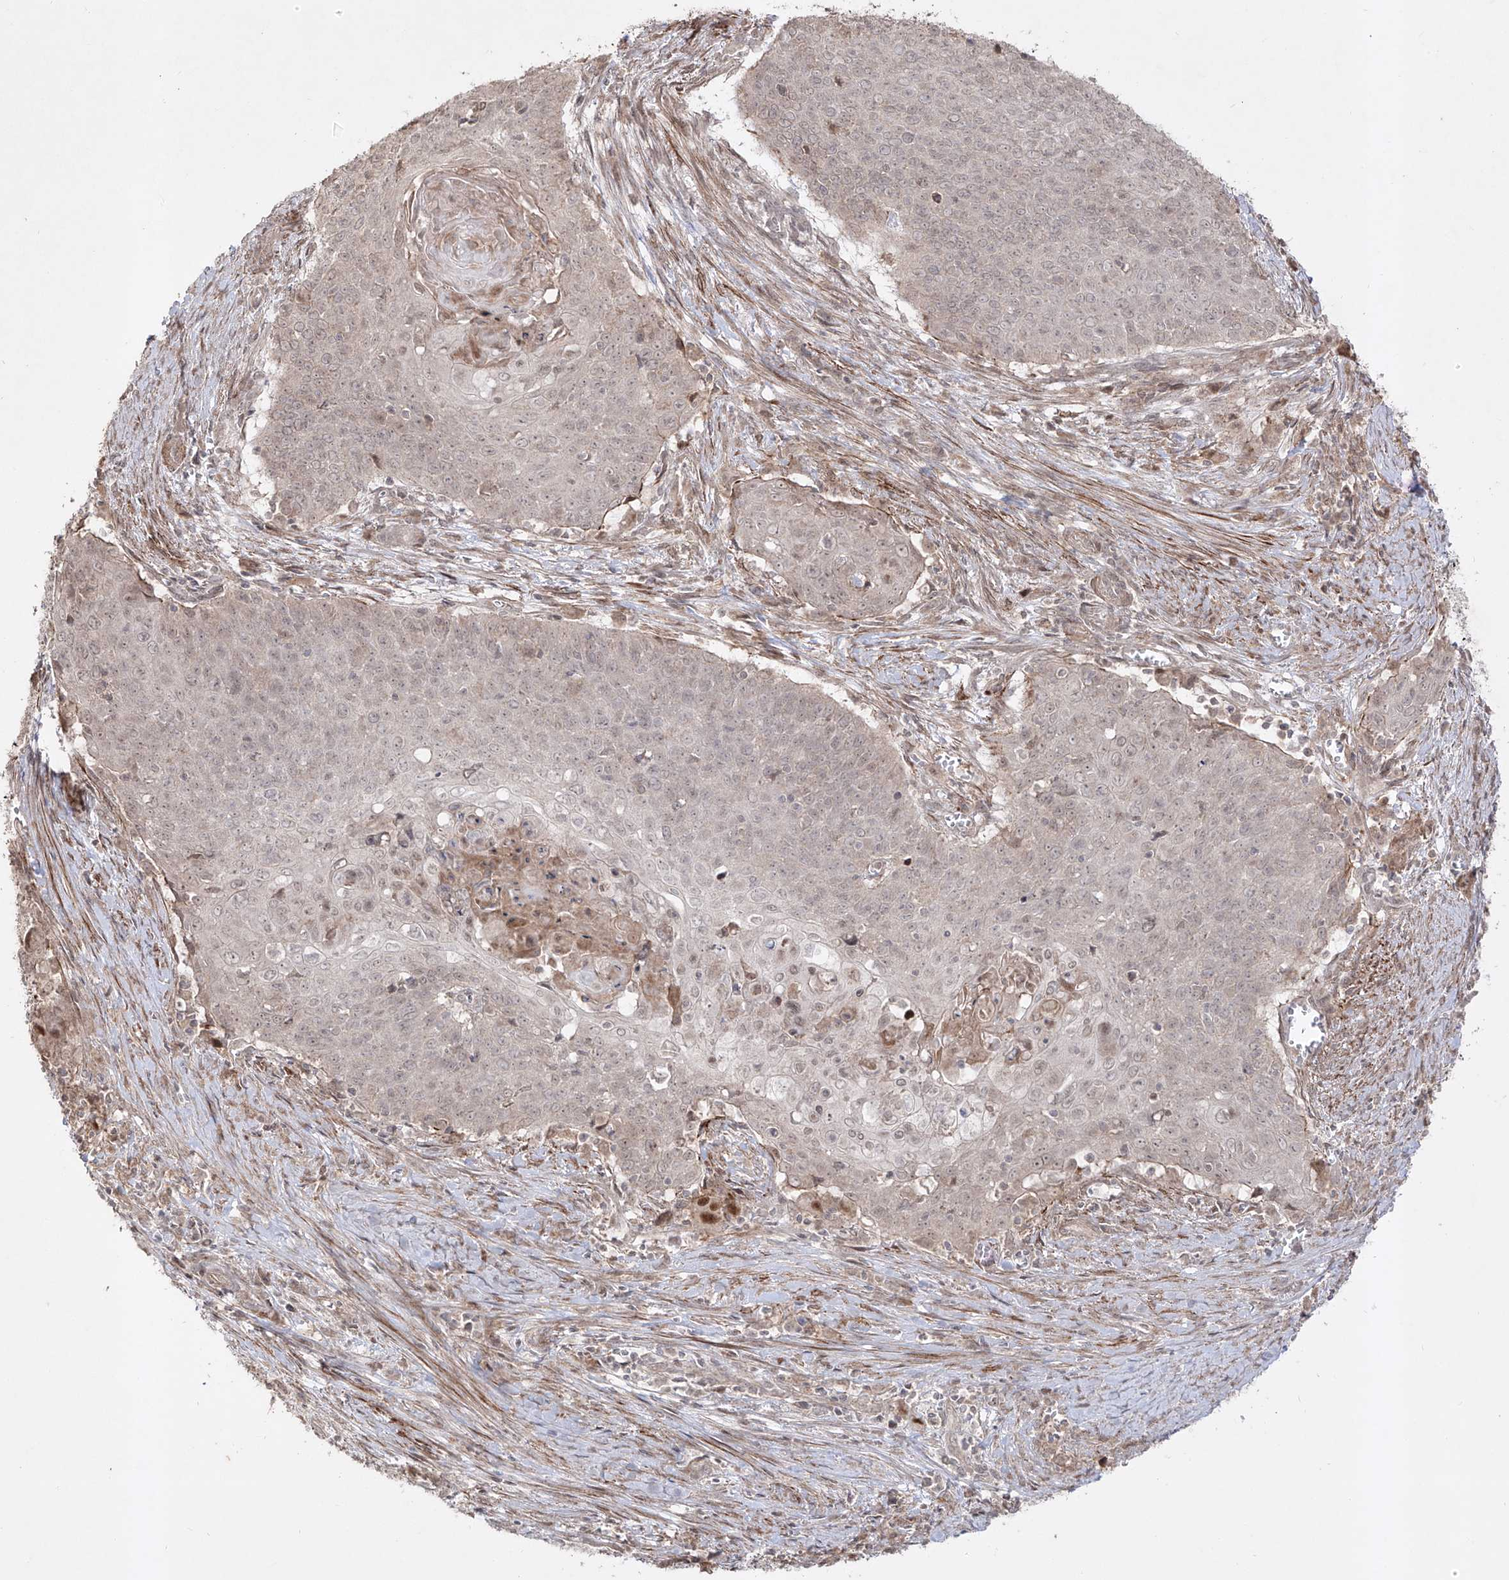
{"staining": {"intensity": "negative", "quantity": "none", "location": "none"}, "tissue": "cervical cancer", "cell_type": "Tumor cells", "image_type": "cancer", "snomed": [{"axis": "morphology", "description": "Squamous cell carcinoma, NOS"}, {"axis": "topography", "description": "Cervix"}], "caption": "Histopathology image shows no significant protein positivity in tumor cells of cervical cancer (squamous cell carcinoma). Brightfield microscopy of IHC stained with DAB (3,3'-diaminobenzidine) (brown) and hematoxylin (blue), captured at high magnification.", "gene": "KDM1B", "patient": {"sex": "female", "age": 39}}